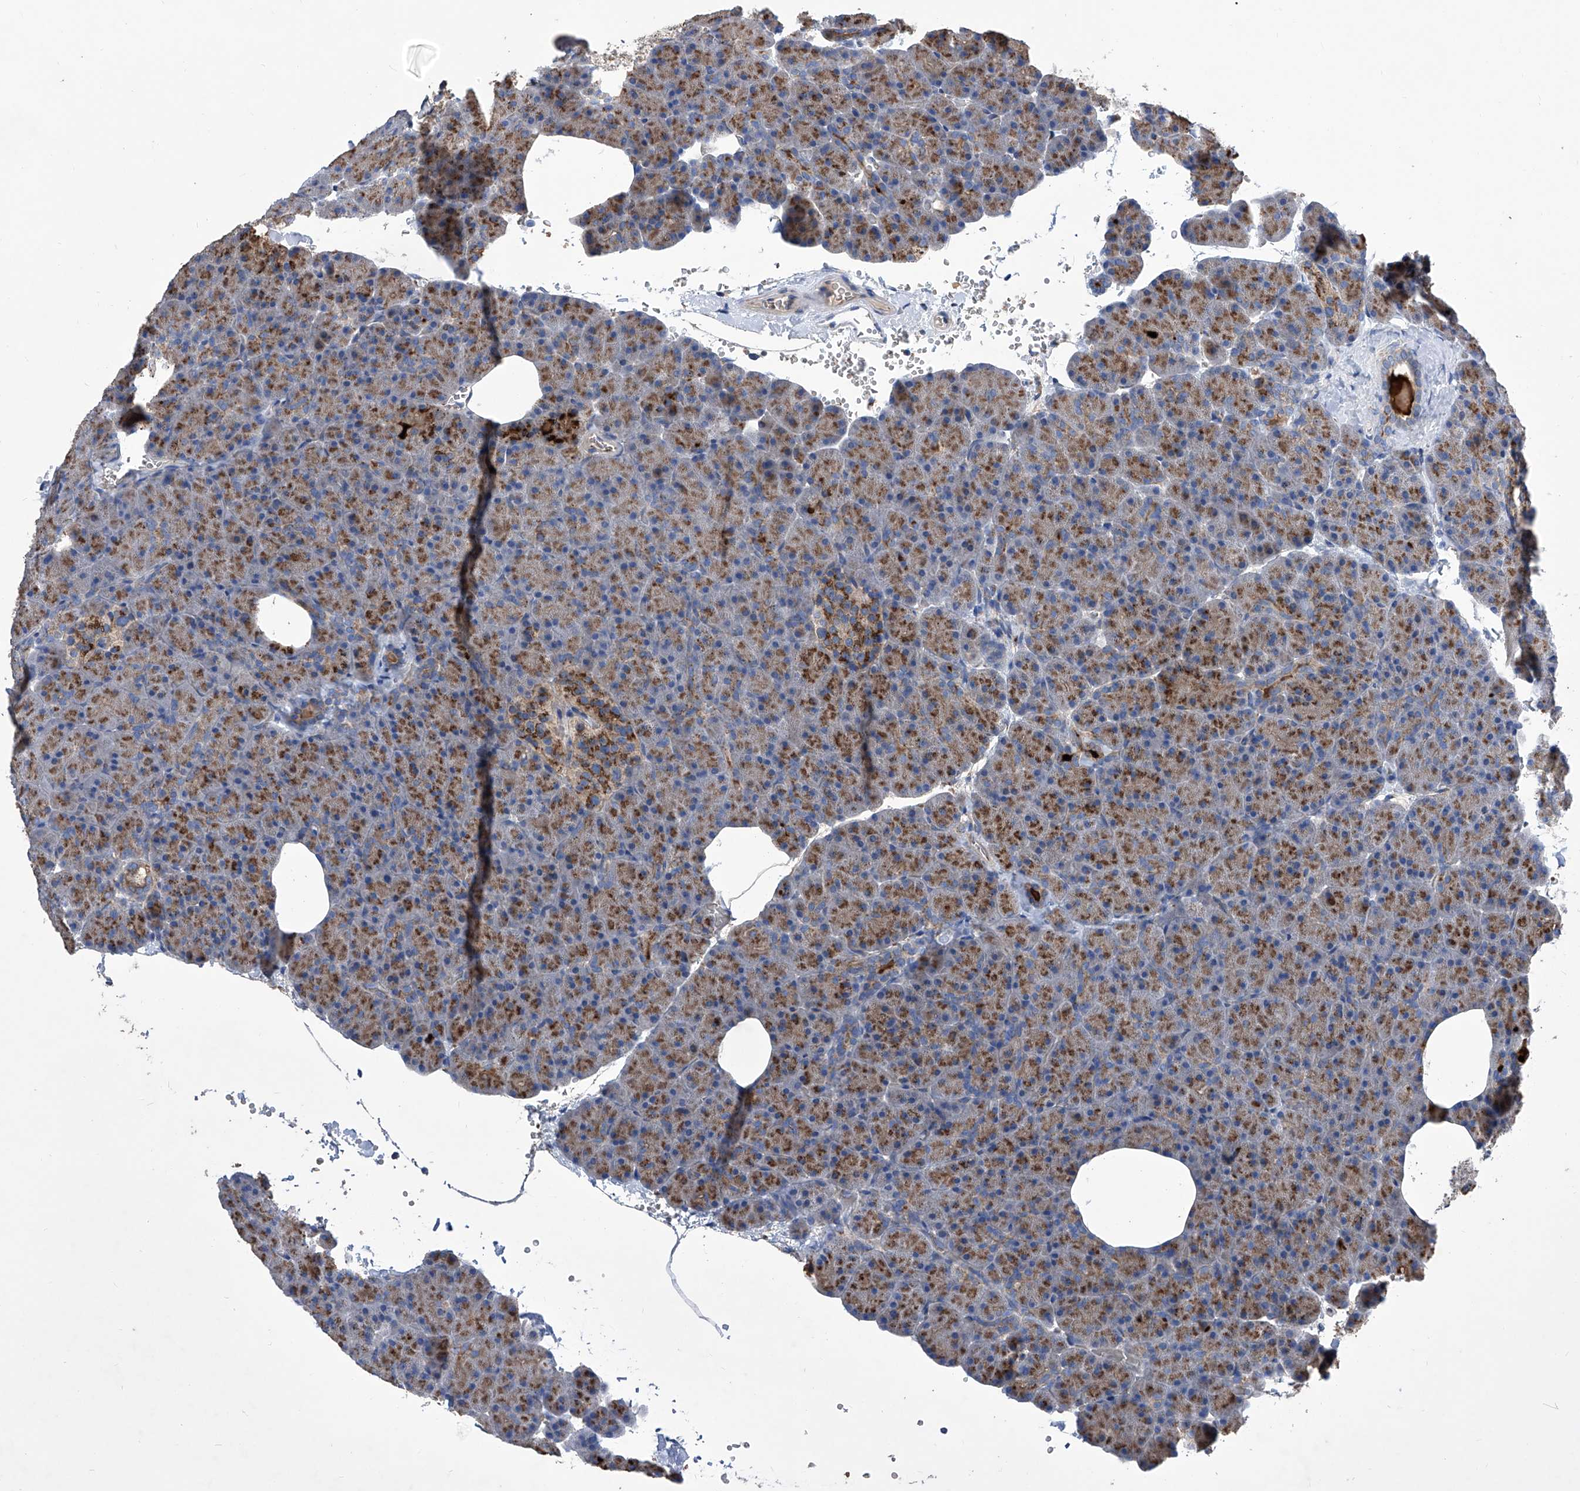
{"staining": {"intensity": "moderate", "quantity": ">75%", "location": "cytoplasmic/membranous"}, "tissue": "pancreas", "cell_type": "Exocrine glandular cells", "image_type": "normal", "snomed": [{"axis": "morphology", "description": "Normal tissue, NOS"}, {"axis": "morphology", "description": "Carcinoid, malignant, NOS"}, {"axis": "topography", "description": "Pancreas"}], "caption": "Approximately >75% of exocrine glandular cells in unremarkable human pancreas show moderate cytoplasmic/membranous protein expression as visualized by brown immunohistochemical staining.", "gene": "TJAP1", "patient": {"sex": "female", "age": 35}}